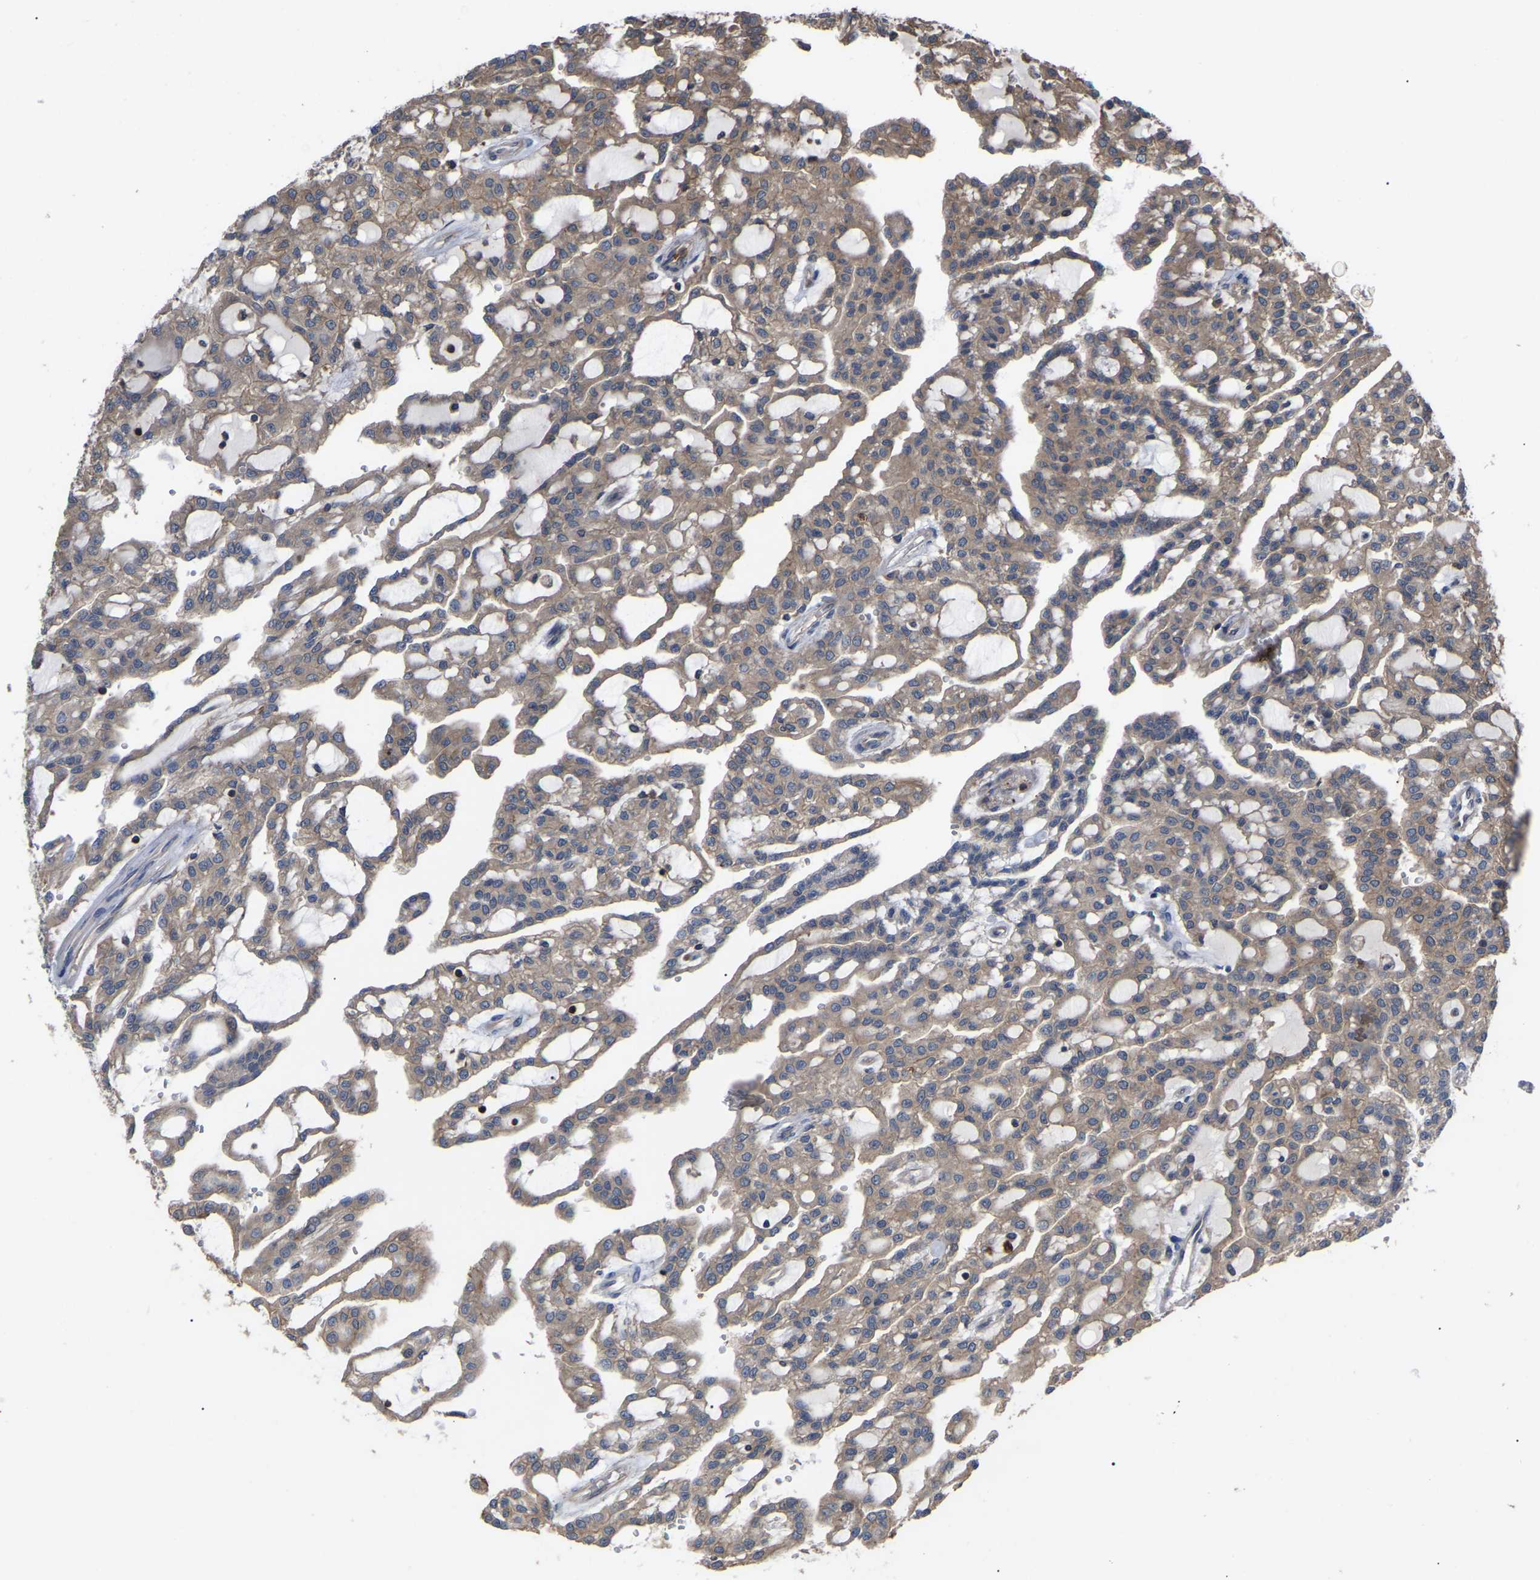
{"staining": {"intensity": "moderate", "quantity": ">75%", "location": "cytoplasmic/membranous"}, "tissue": "renal cancer", "cell_type": "Tumor cells", "image_type": "cancer", "snomed": [{"axis": "morphology", "description": "Adenocarcinoma, NOS"}, {"axis": "topography", "description": "Kidney"}], "caption": "Renal cancer tissue reveals moderate cytoplasmic/membranous staining in approximately >75% of tumor cells", "gene": "CIT", "patient": {"sex": "male", "age": 63}}